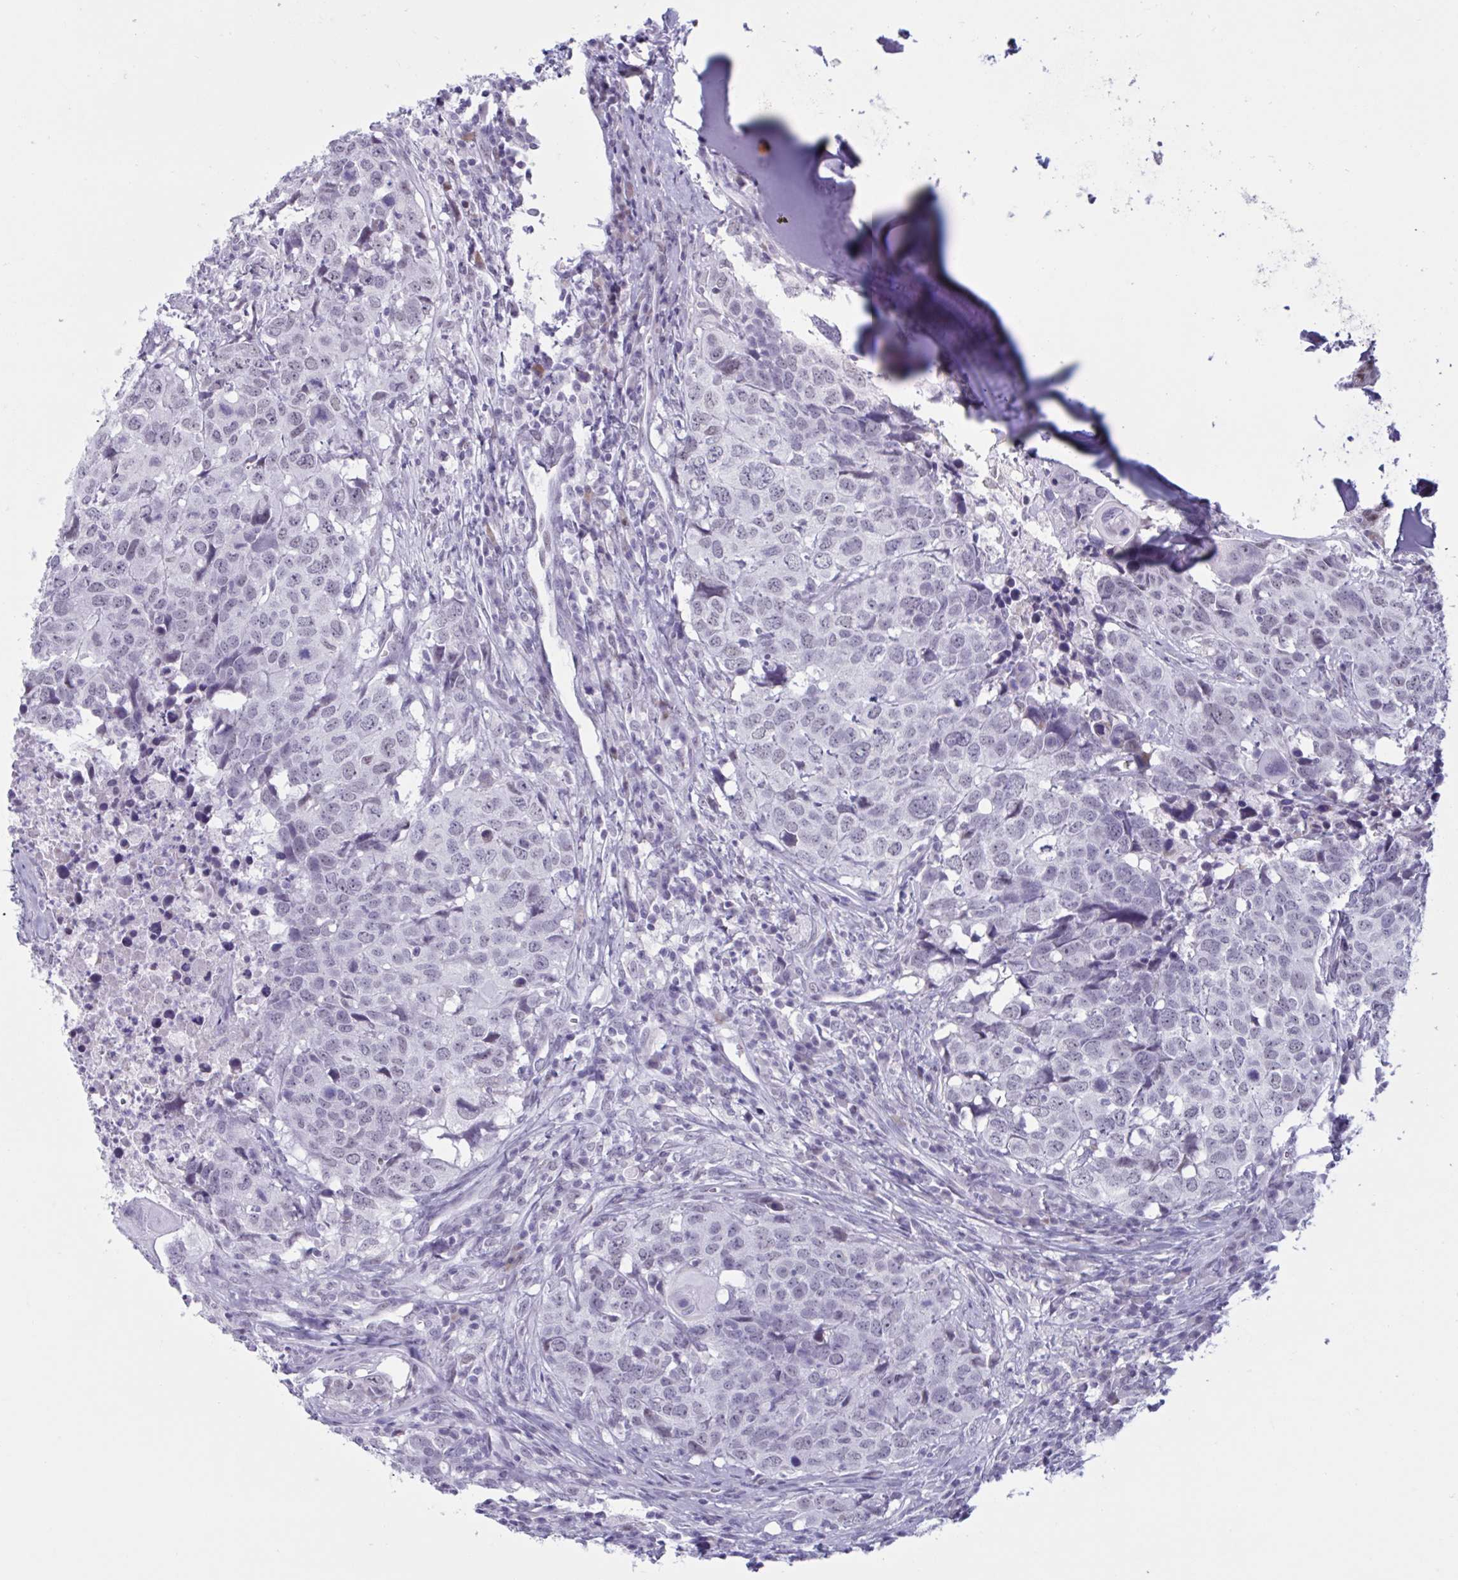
{"staining": {"intensity": "weak", "quantity": "<25%", "location": "nuclear"}, "tissue": "head and neck cancer", "cell_type": "Tumor cells", "image_type": "cancer", "snomed": [{"axis": "morphology", "description": "Normal tissue, NOS"}, {"axis": "morphology", "description": "Squamous cell carcinoma, NOS"}, {"axis": "topography", "description": "Skeletal muscle"}, {"axis": "topography", "description": "Vascular tissue"}, {"axis": "topography", "description": "Peripheral nerve tissue"}, {"axis": "topography", "description": "Head-Neck"}], "caption": "A histopathology image of human head and neck cancer is negative for staining in tumor cells. (Brightfield microscopy of DAB (3,3'-diaminobenzidine) immunohistochemistry at high magnification).", "gene": "MSMB", "patient": {"sex": "male", "age": 66}}